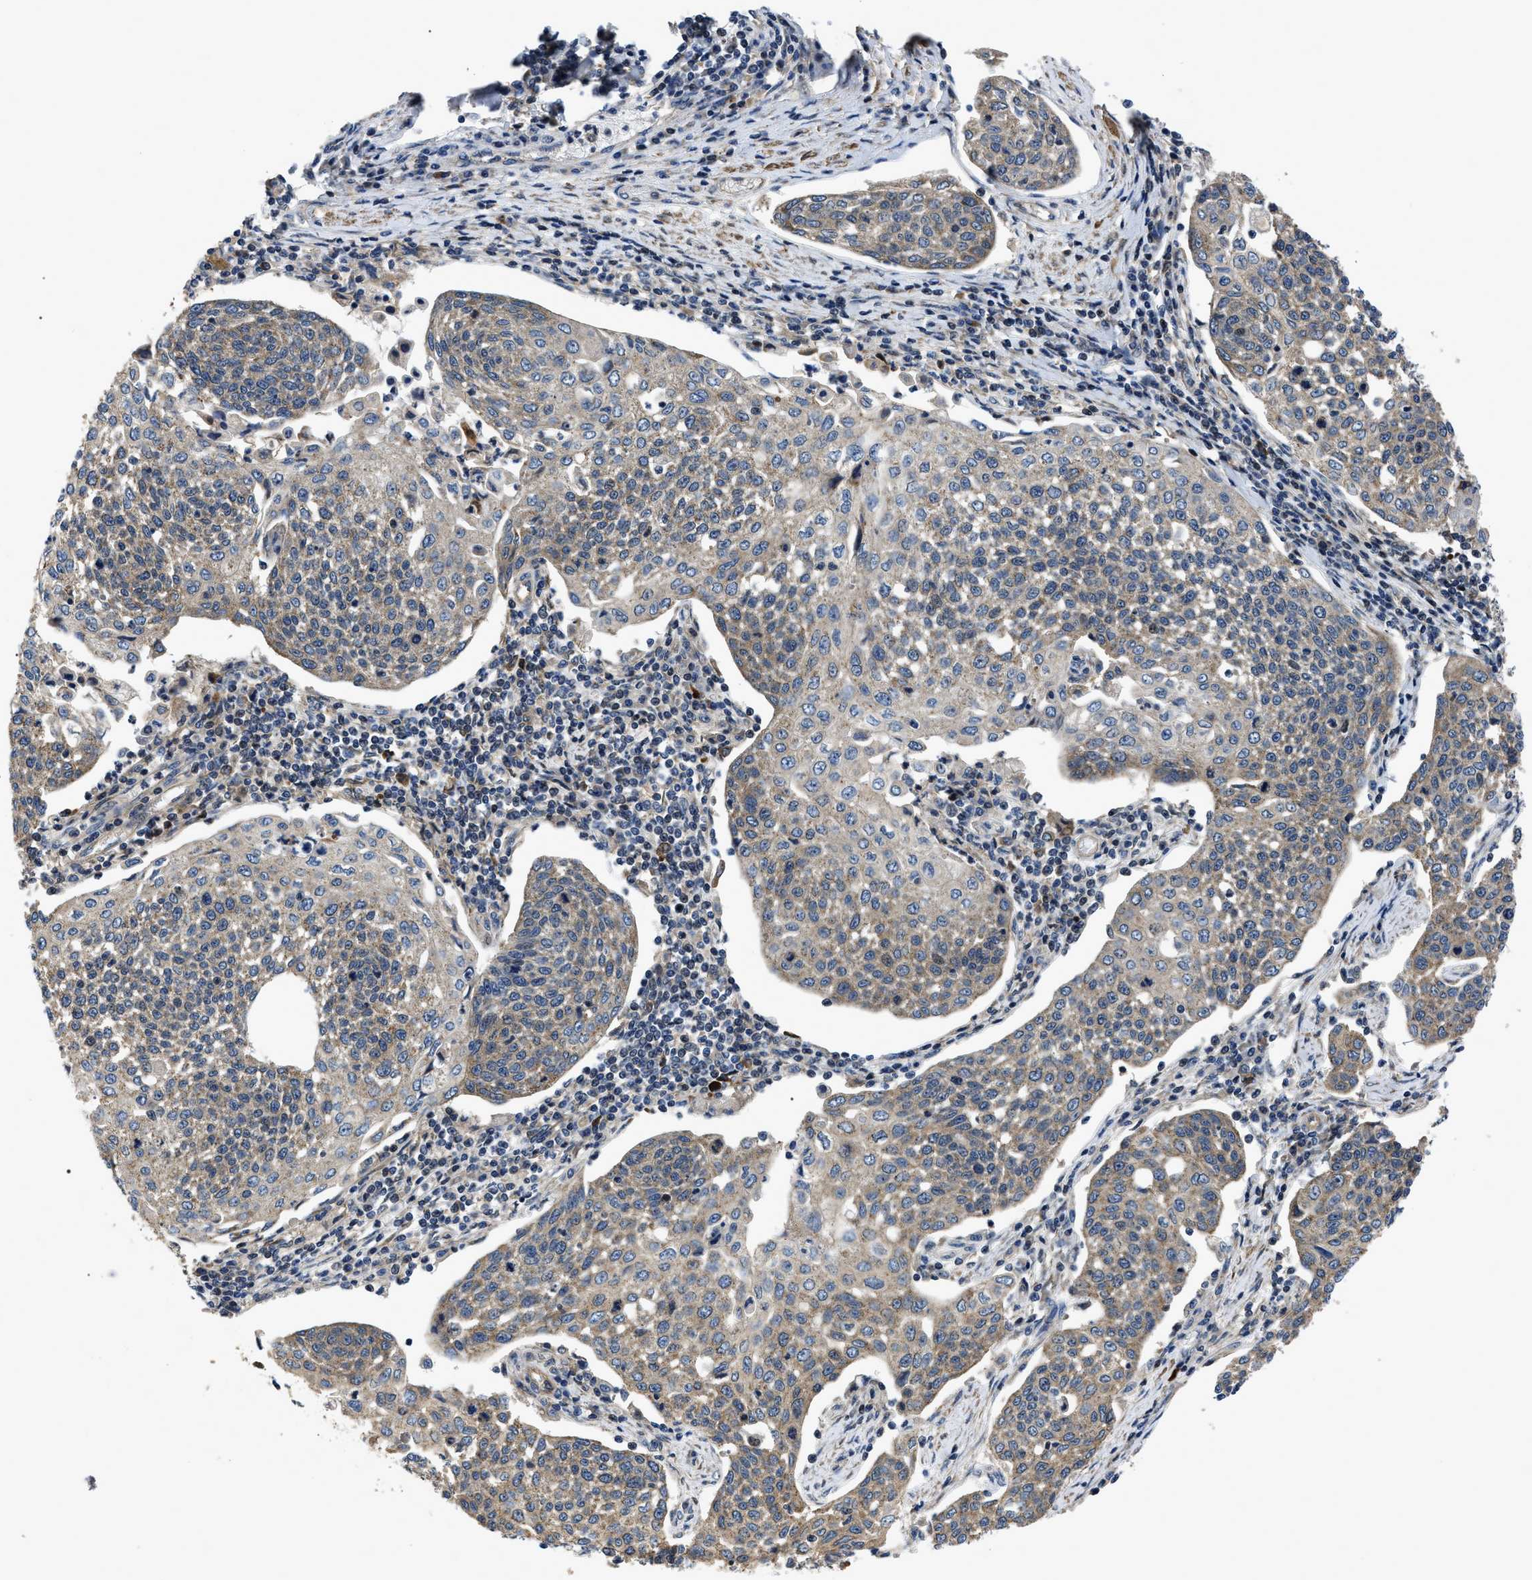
{"staining": {"intensity": "moderate", "quantity": ">75%", "location": "cytoplasmic/membranous"}, "tissue": "cervical cancer", "cell_type": "Tumor cells", "image_type": "cancer", "snomed": [{"axis": "morphology", "description": "Squamous cell carcinoma, NOS"}, {"axis": "topography", "description": "Cervix"}], "caption": "Immunohistochemical staining of human squamous cell carcinoma (cervical) reveals moderate cytoplasmic/membranous protein expression in approximately >75% of tumor cells.", "gene": "PPWD1", "patient": {"sex": "female", "age": 34}}